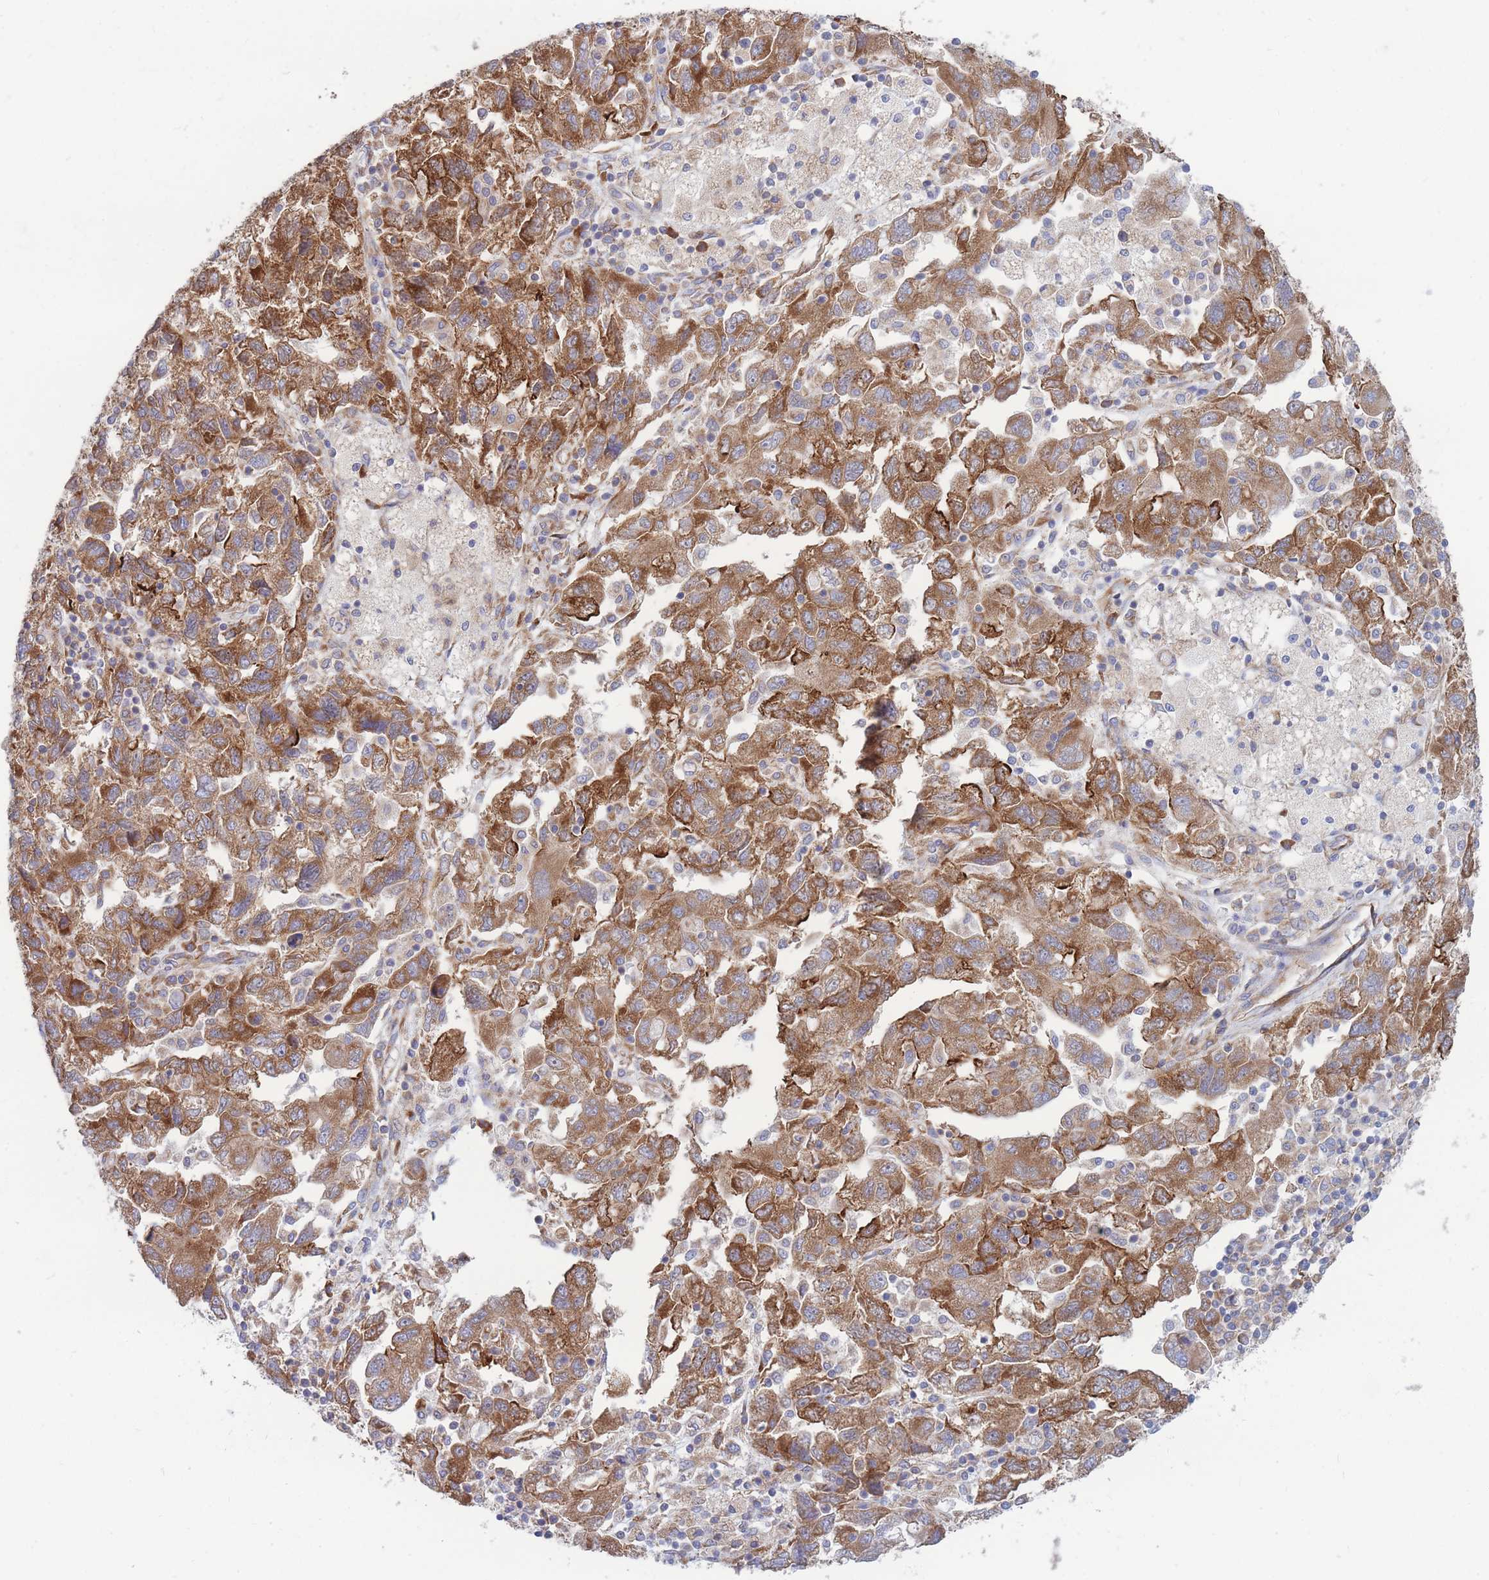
{"staining": {"intensity": "moderate", "quantity": ">75%", "location": "cytoplasmic/membranous"}, "tissue": "ovarian cancer", "cell_type": "Tumor cells", "image_type": "cancer", "snomed": [{"axis": "morphology", "description": "Carcinoma, NOS"}, {"axis": "morphology", "description": "Cystadenocarcinoma, serous, NOS"}, {"axis": "topography", "description": "Ovary"}], "caption": "Moderate cytoplasmic/membranous positivity is present in approximately >75% of tumor cells in ovarian cancer (carcinoma).", "gene": "RPL8", "patient": {"sex": "female", "age": 69}}